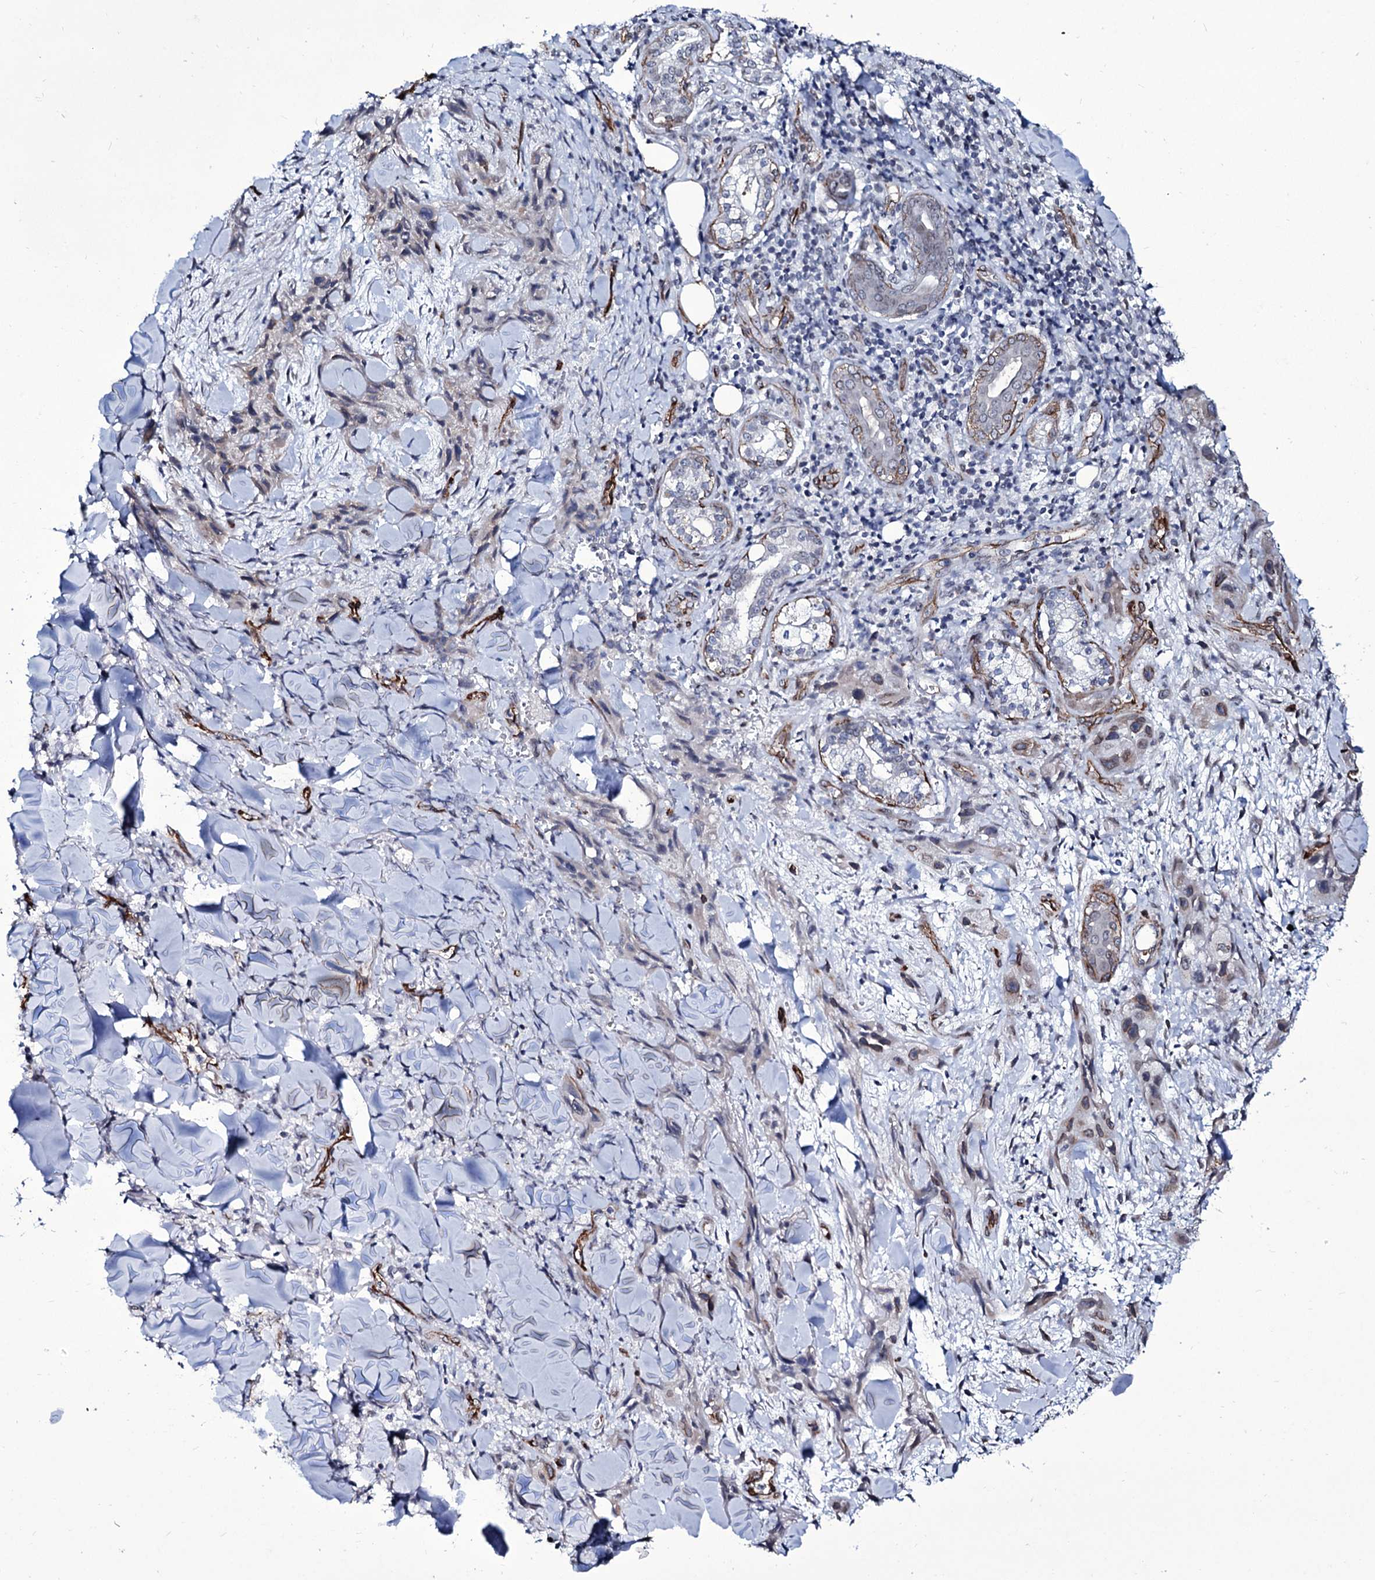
{"staining": {"intensity": "negative", "quantity": "none", "location": "none"}, "tissue": "skin cancer", "cell_type": "Tumor cells", "image_type": "cancer", "snomed": [{"axis": "morphology", "description": "Squamous cell carcinoma, NOS"}, {"axis": "topography", "description": "Skin"}, {"axis": "topography", "description": "Subcutis"}], "caption": "Tumor cells show no significant protein staining in skin cancer. (Brightfield microscopy of DAB (3,3'-diaminobenzidine) immunohistochemistry at high magnification).", "gene": "ZC3H12C", "patient": {"sex": "male", "age": 73}}